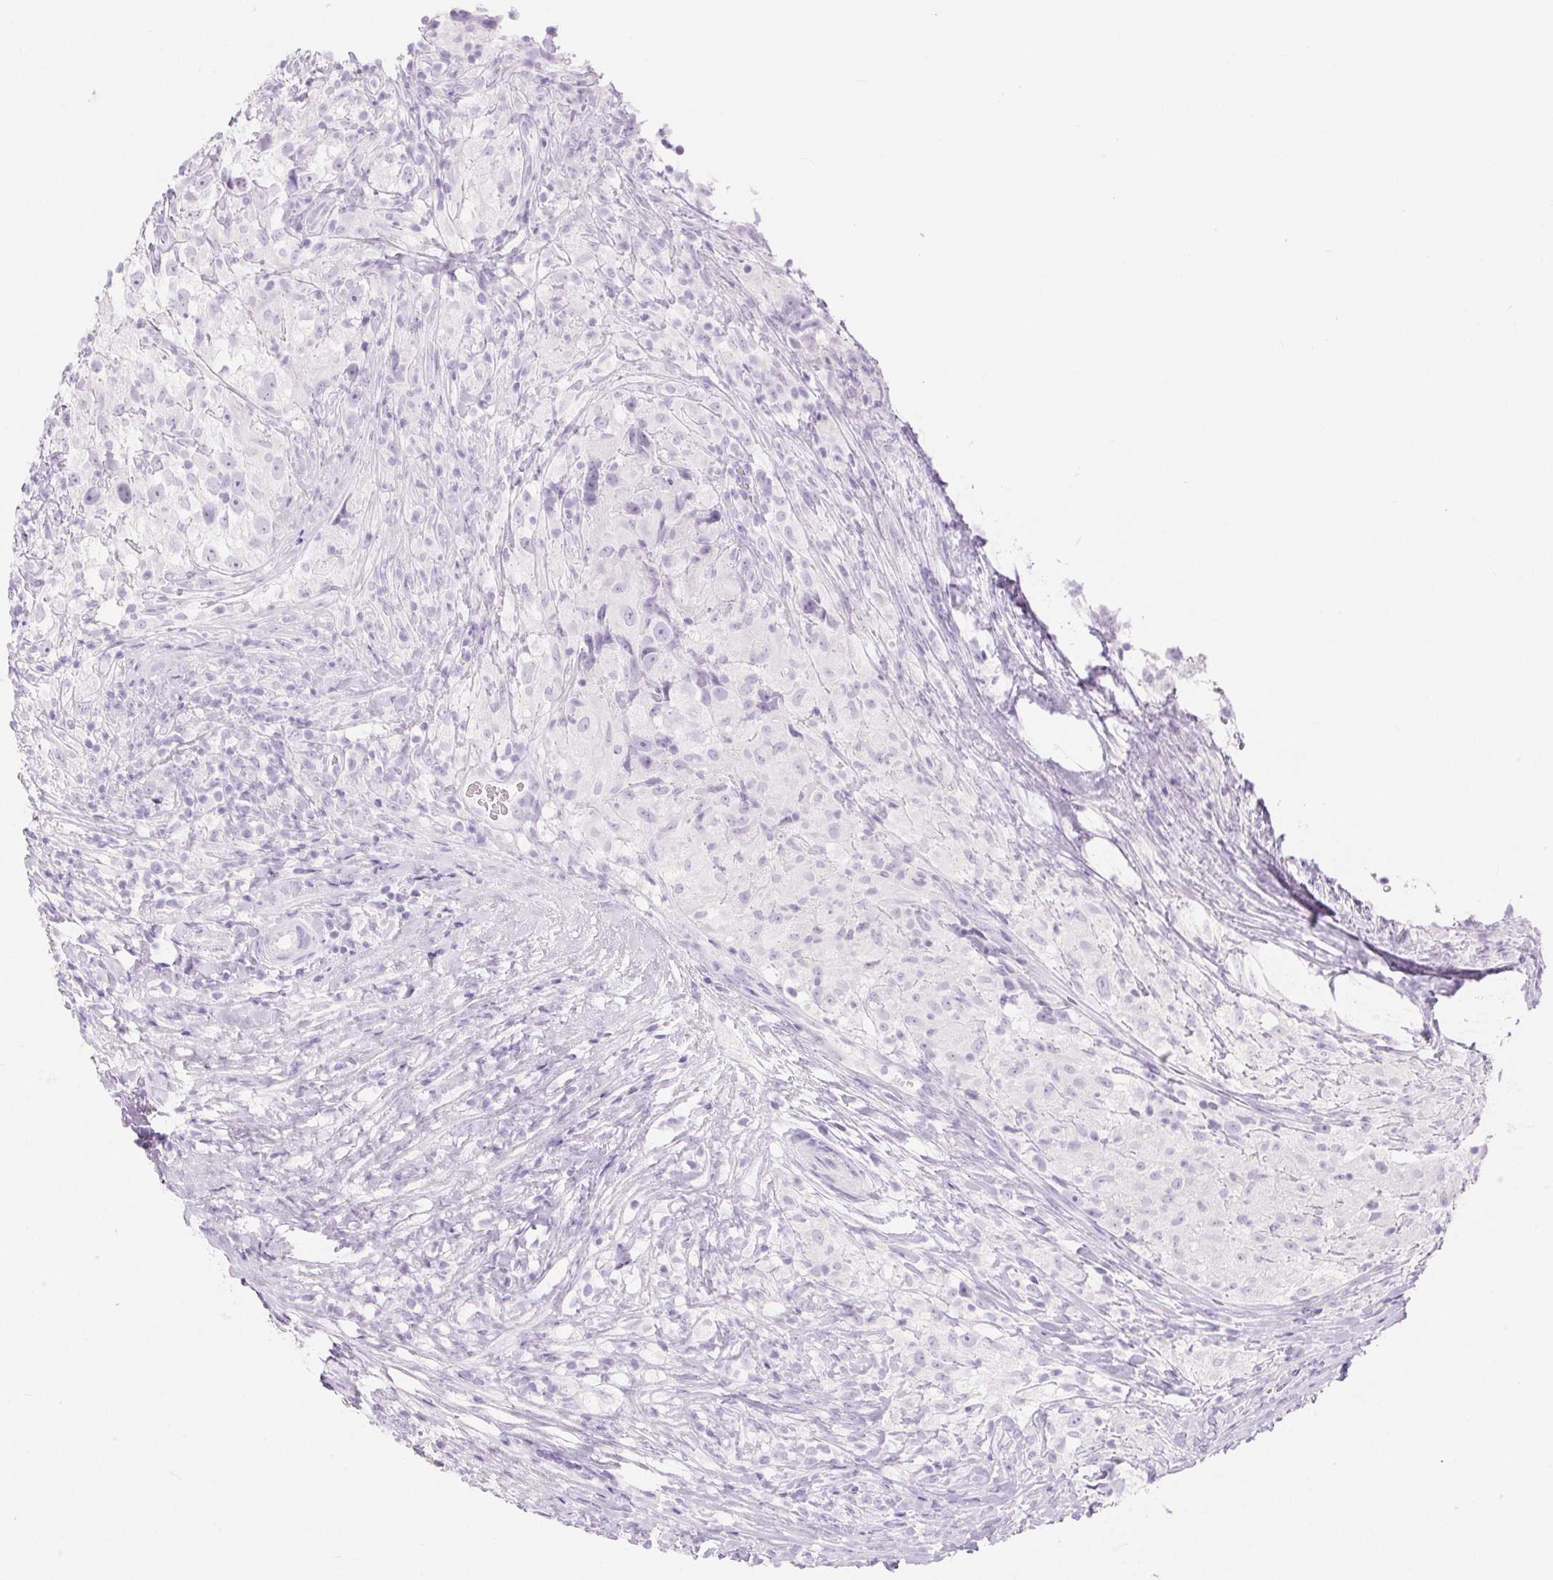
{"staining": {"intensity": "negative", "quantity": "none", "location": "none"}, "tissue": "testis cancer", "cell_type": "Tumor cells", "image_type": "cancer", "snomed": [{"axis": "morphology", "description": "Seminoma, NOS"}, {"axis": "topography", "description": "Testis"}], "caption": "This is a micrograph of immunohistochemistry staining of seminoma (testis), which shows no staining in tumor cells.", "gene": "SPRR3", "patient": {"sex": "male", "age": 46}}